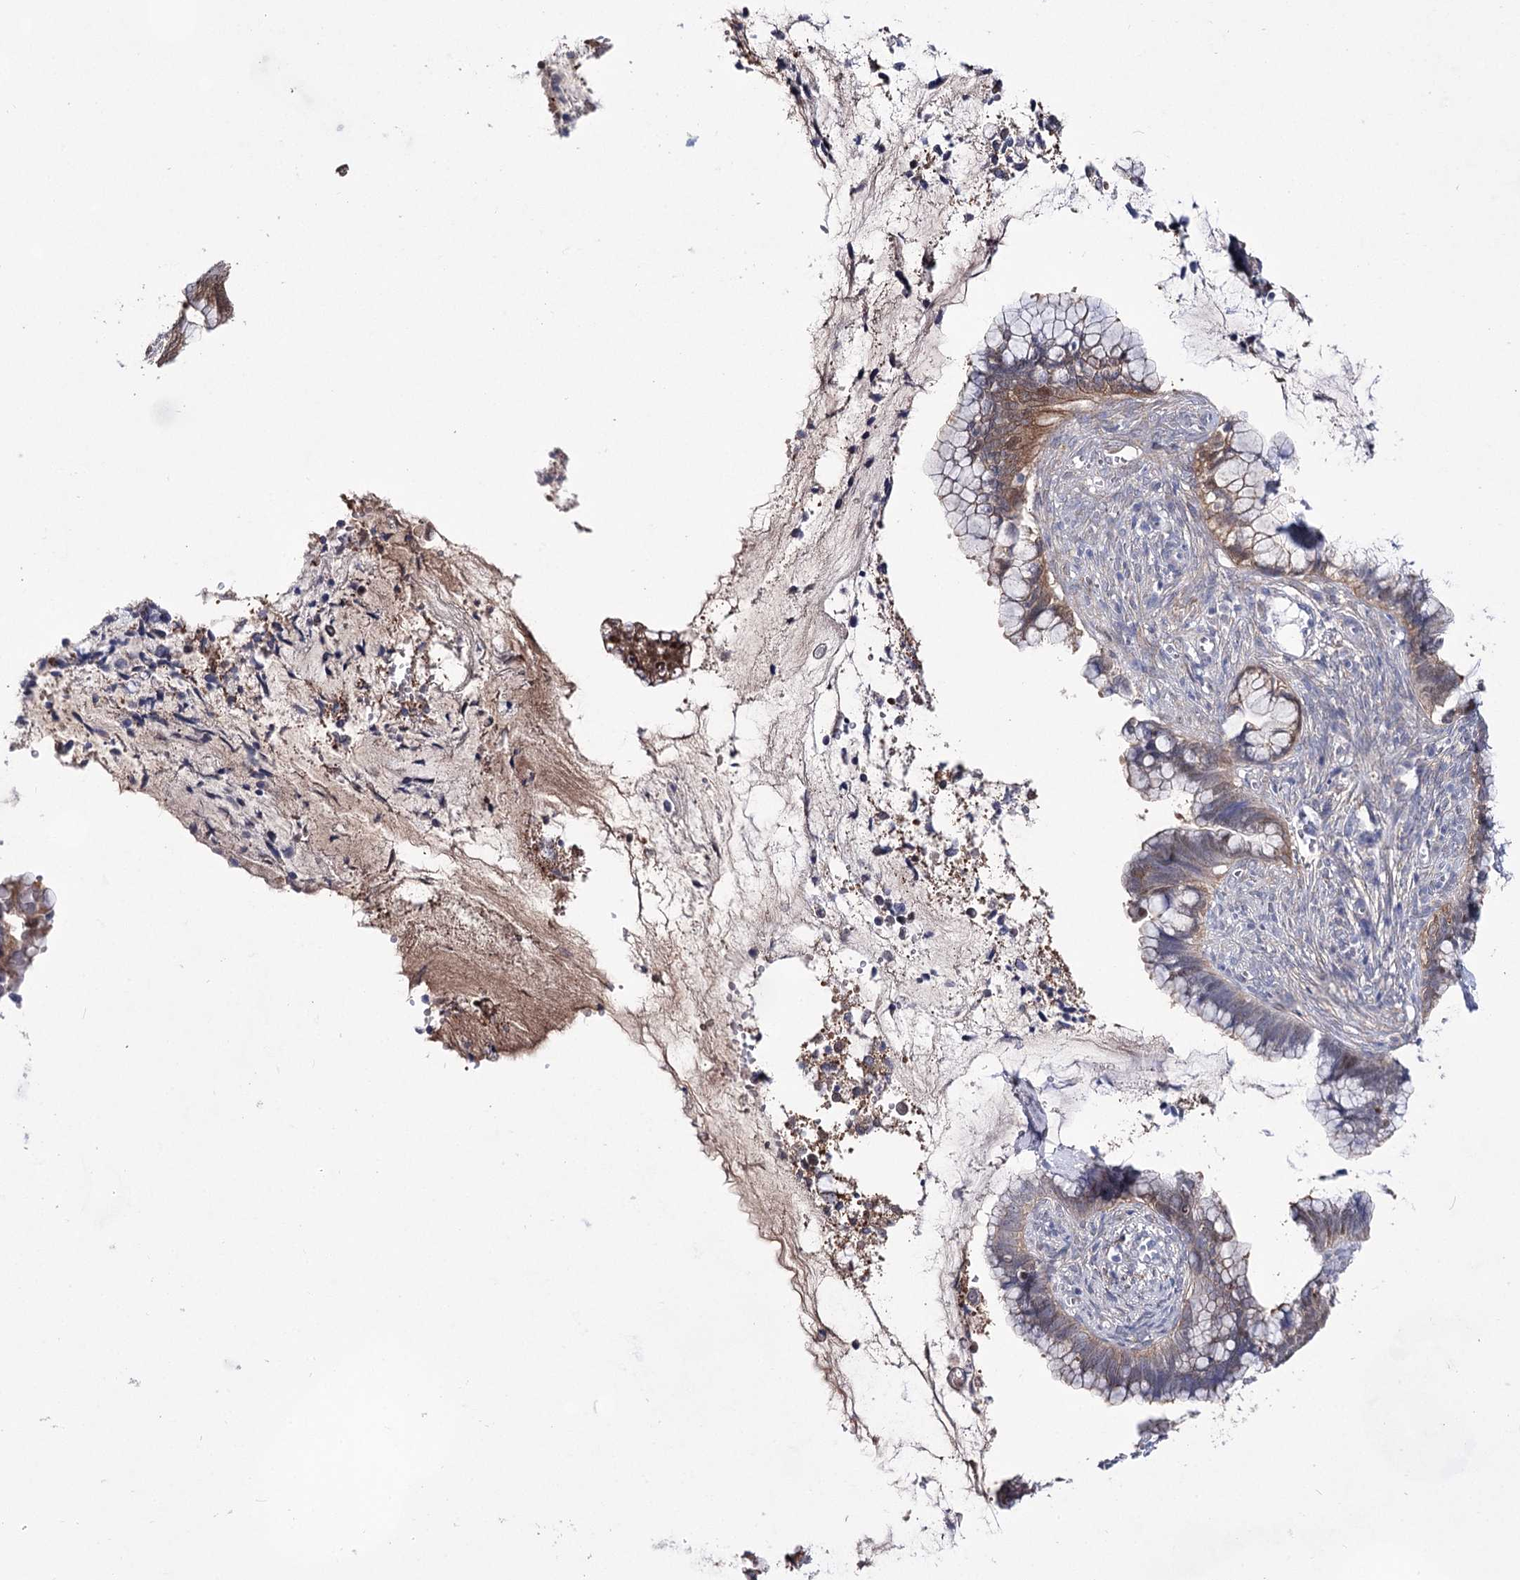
{"staining": {"intensity": "moderate", "quantity": "25%-75%", "location": "cytoplasmic/membranous,nuclear"}, "tissue": "cervical cancer", "cell_type": "Tumor cells", "image_type": "cancer", "snomed": [{"axis": "morphology", "description": "Adenocarcinoma, NOS"}, {"axis": "topography", "description": "Cervix"}], "caption": "A brown stain shows moderate cytoplasmic/membranous and nuclear expression of a protein in adenocarcinoma (cervical) tumor cells.", "gene": "UGDH", "patient": {"sex": "female", "age": 44}}